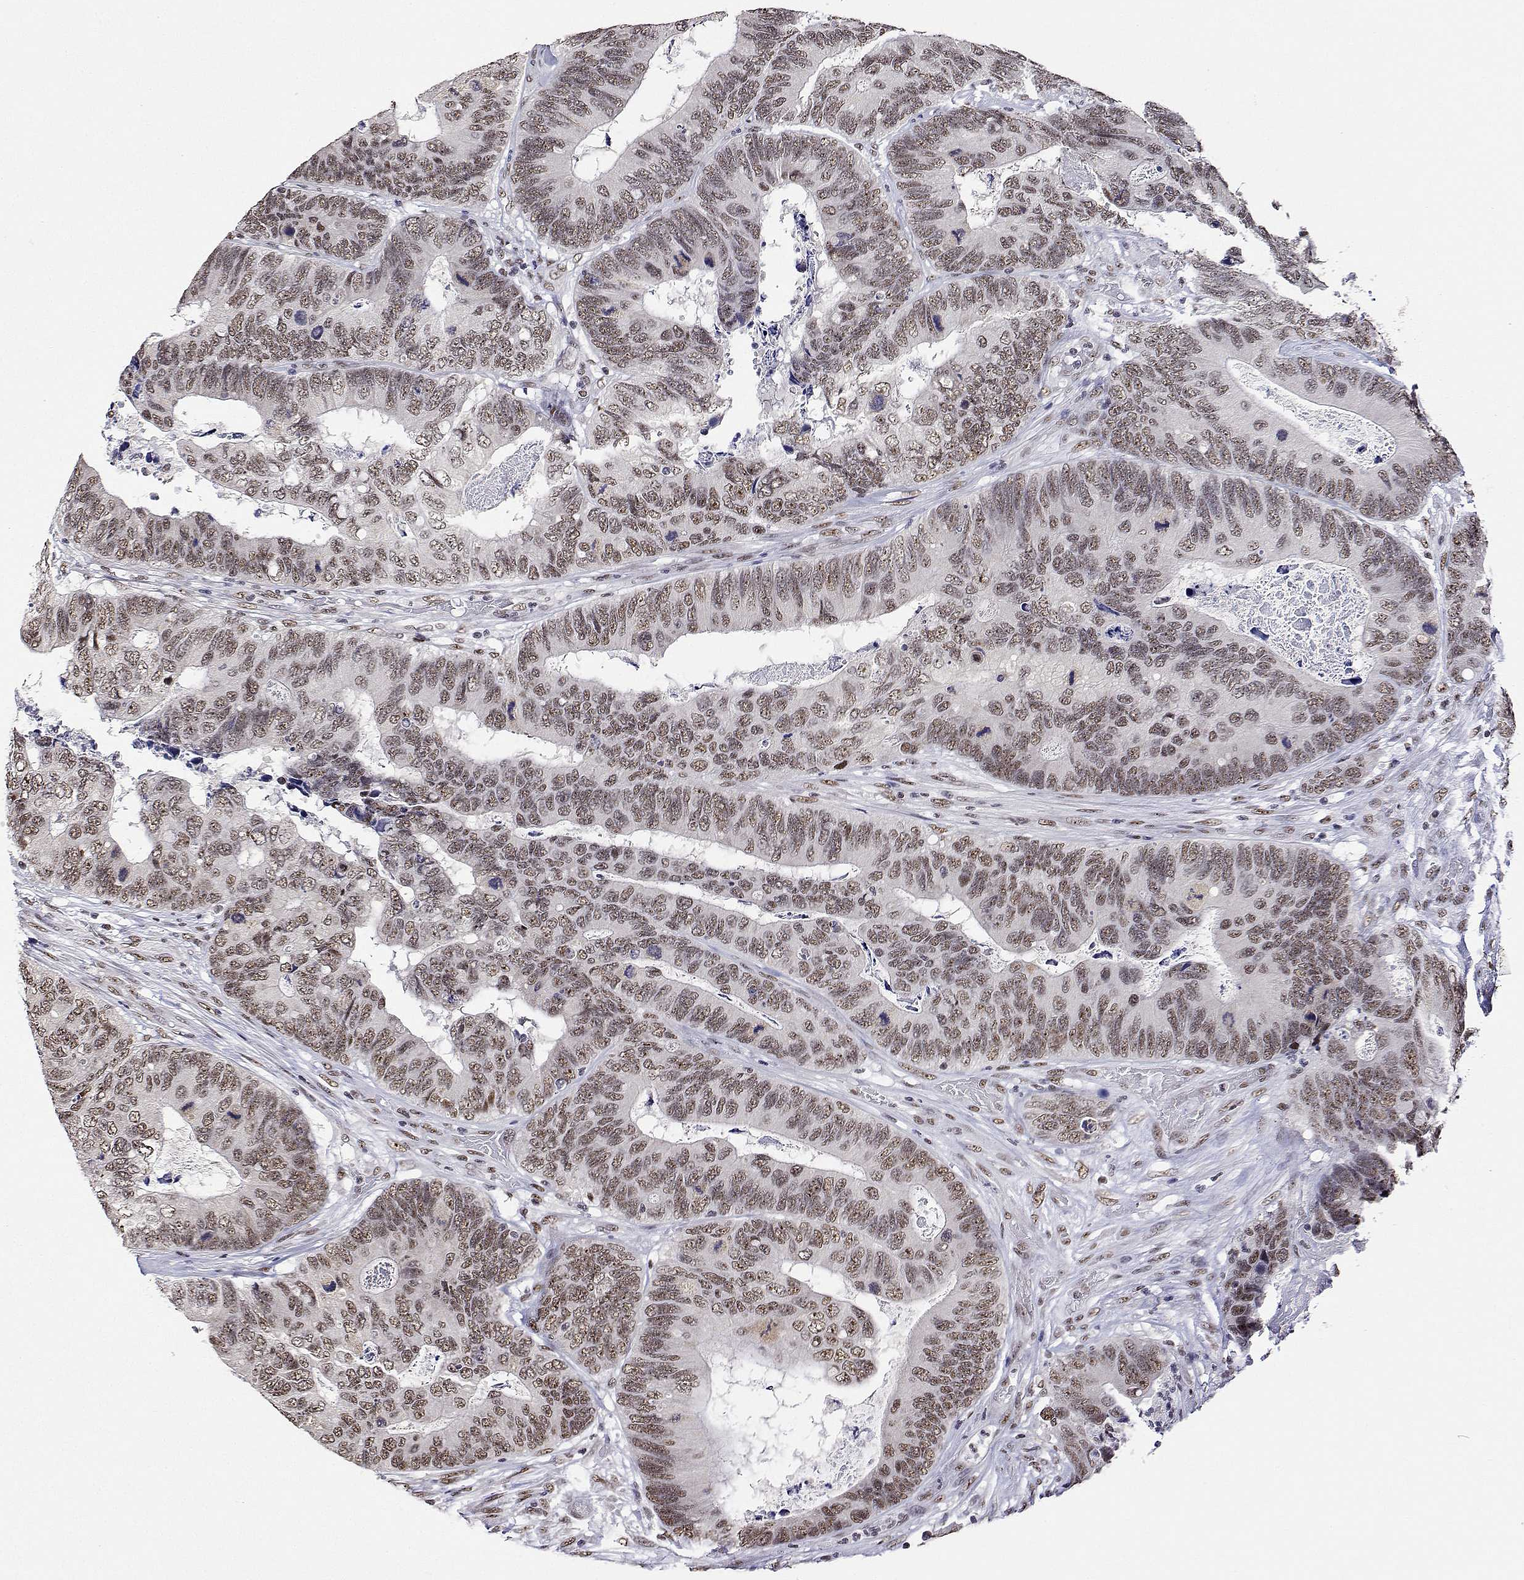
{"staining": {"intensity": "moderate", "quantity": ">75%", "location": "nuclear"}, "tissue": "colorectal cancer", "cell_type": "Tumor cells", "image_type": "cancer", "snomed": [{"axis": "morphology", "description": "Adenocarcinoma, NOS"}, {"axis": "topography", "description": "Colon"}], "caption": "A micrograph of human colorectal adenocarcinoma stained for a protein exhibits moderate nuclear brown staining in tumor cells.", "gene": "ADAR", "patient": {"sex": "female", "age": 48}}